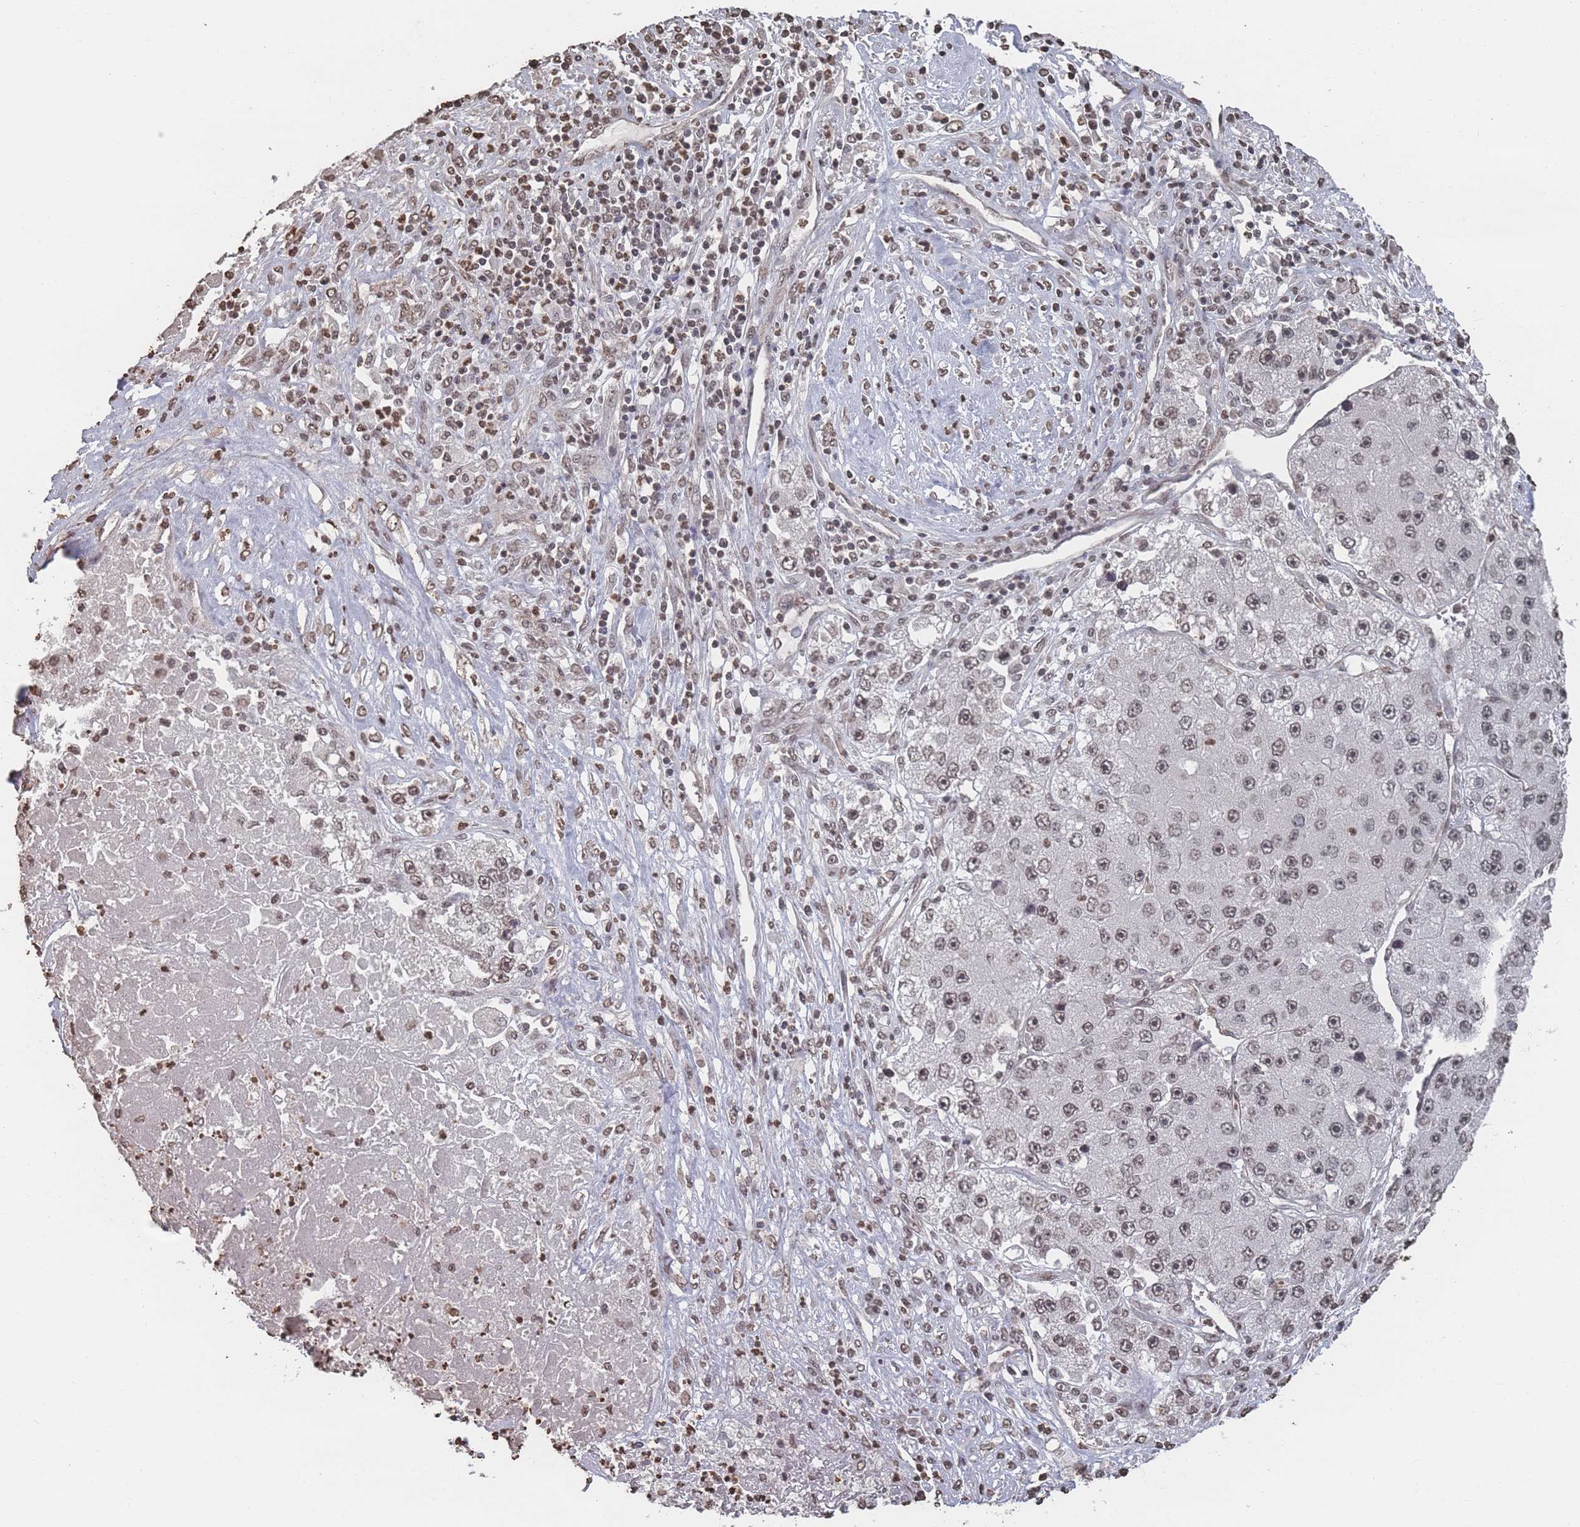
{"staining": {"intensity": "weak", "quantity": "<25%", "location": "nuclear"}, "tissue": "liver cancer", "cell_type": "Tumor cells", "image_type": "cancer", "snomed": [{"axis": "morphology", "description": "Carcinoma, Hepatocellular, NOS"}, {"axis": "topography", "description": "Liver"}], "caption": "Histopathology image shows no significant protein positivity in tumor cells of liver cancer (hepatocellular carcinoma).", "gene": "PLEKHG5", "patient": {"sex": "female", "age": 73}}